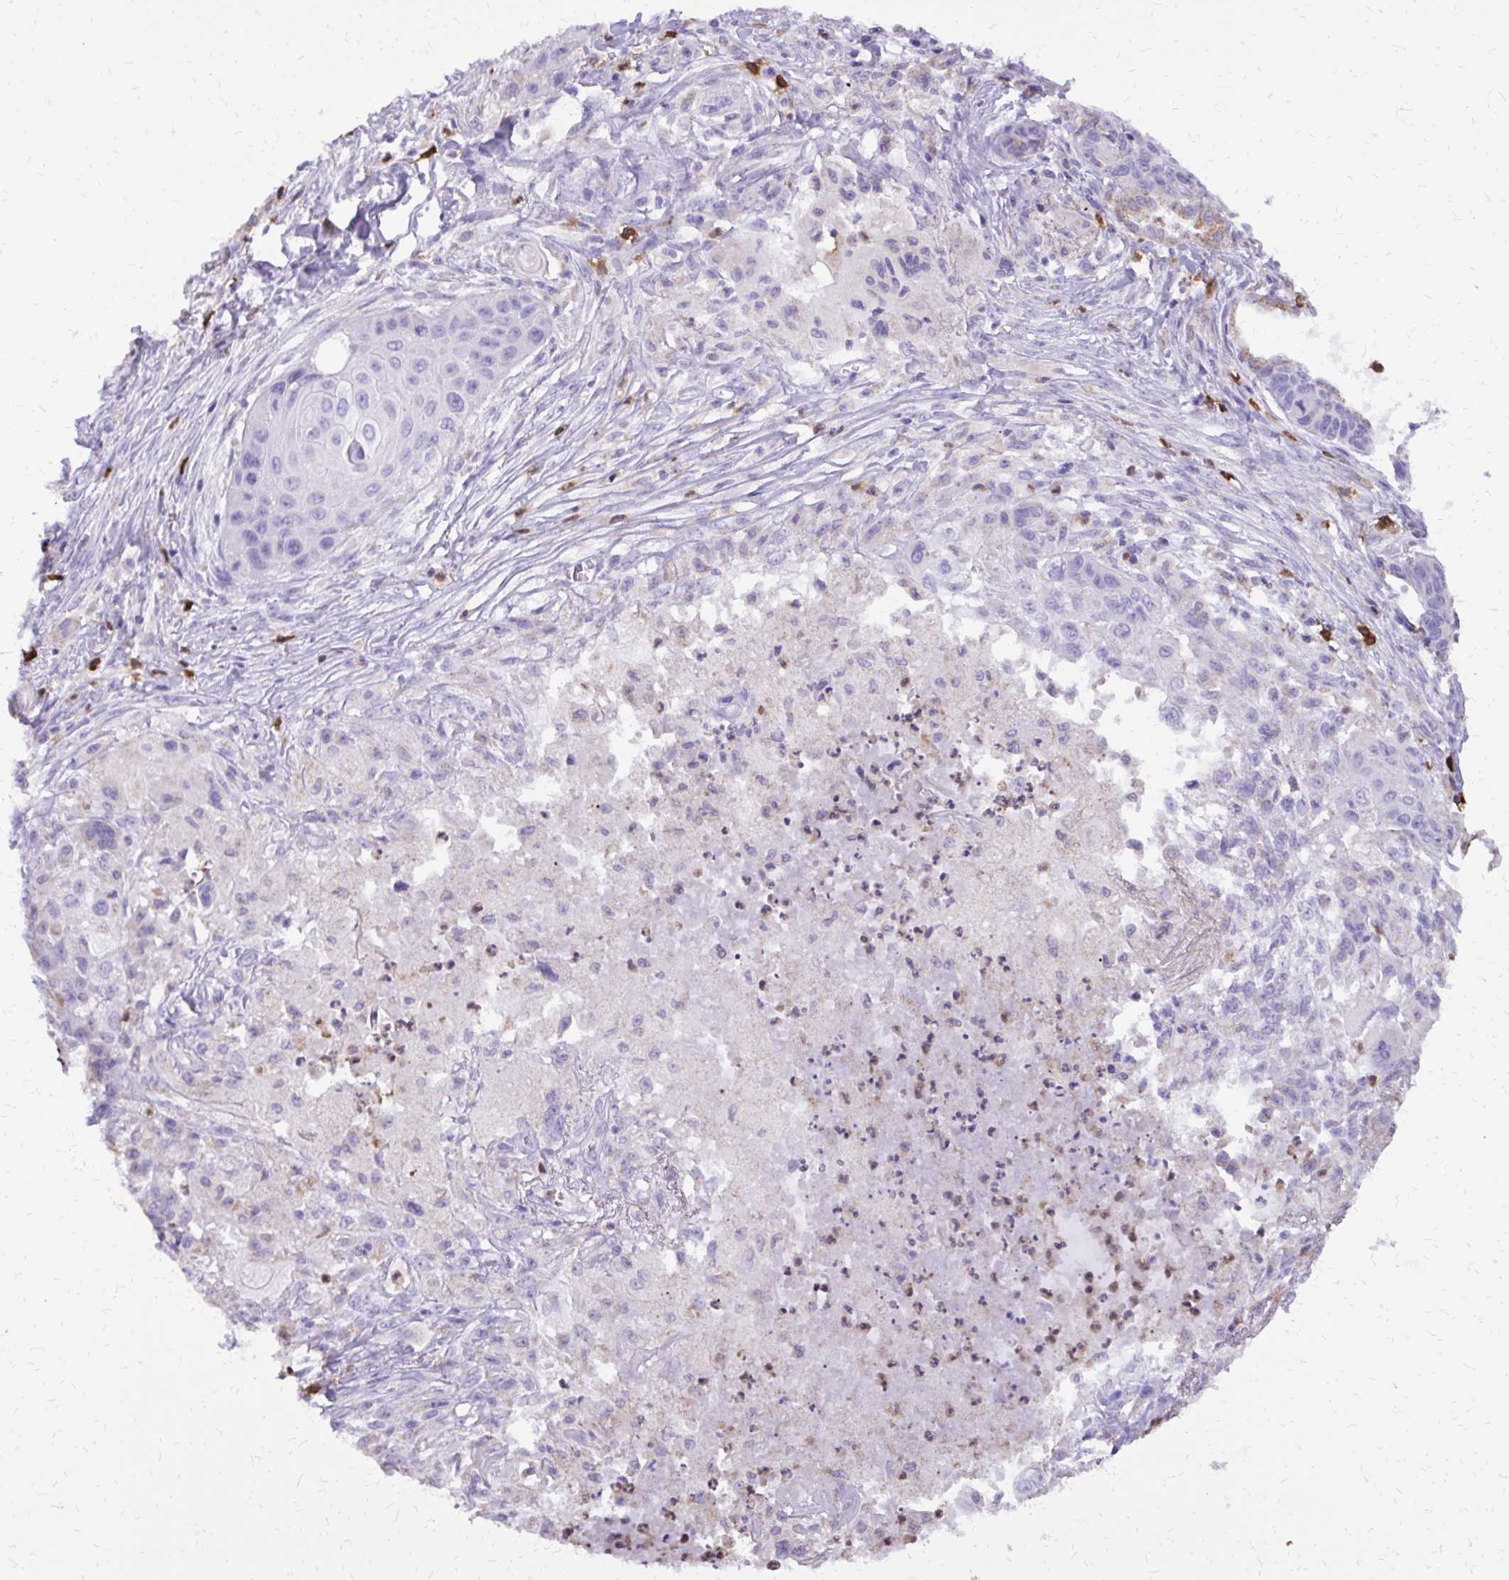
{"staining": {"intensity": "negative", "quantity": "none", "location": "none"}, "tissue": "lung cancer", "cell_type": "Tumor cells", "image_type": "cancer", "snomed": [{"axis": "morphology", "description": "Squamous cell carcinoma, NOS"}, {"axis": "topography", "description": "Lung"}], "caption": "High power microscopy histopathology image of an immunohistochemistry (IHC) image of lung squamous cell carcinoma, revealing no significant staining in tumor cells.", "gene": "CAT", "patient": {"sex": "male", "age": 71}}